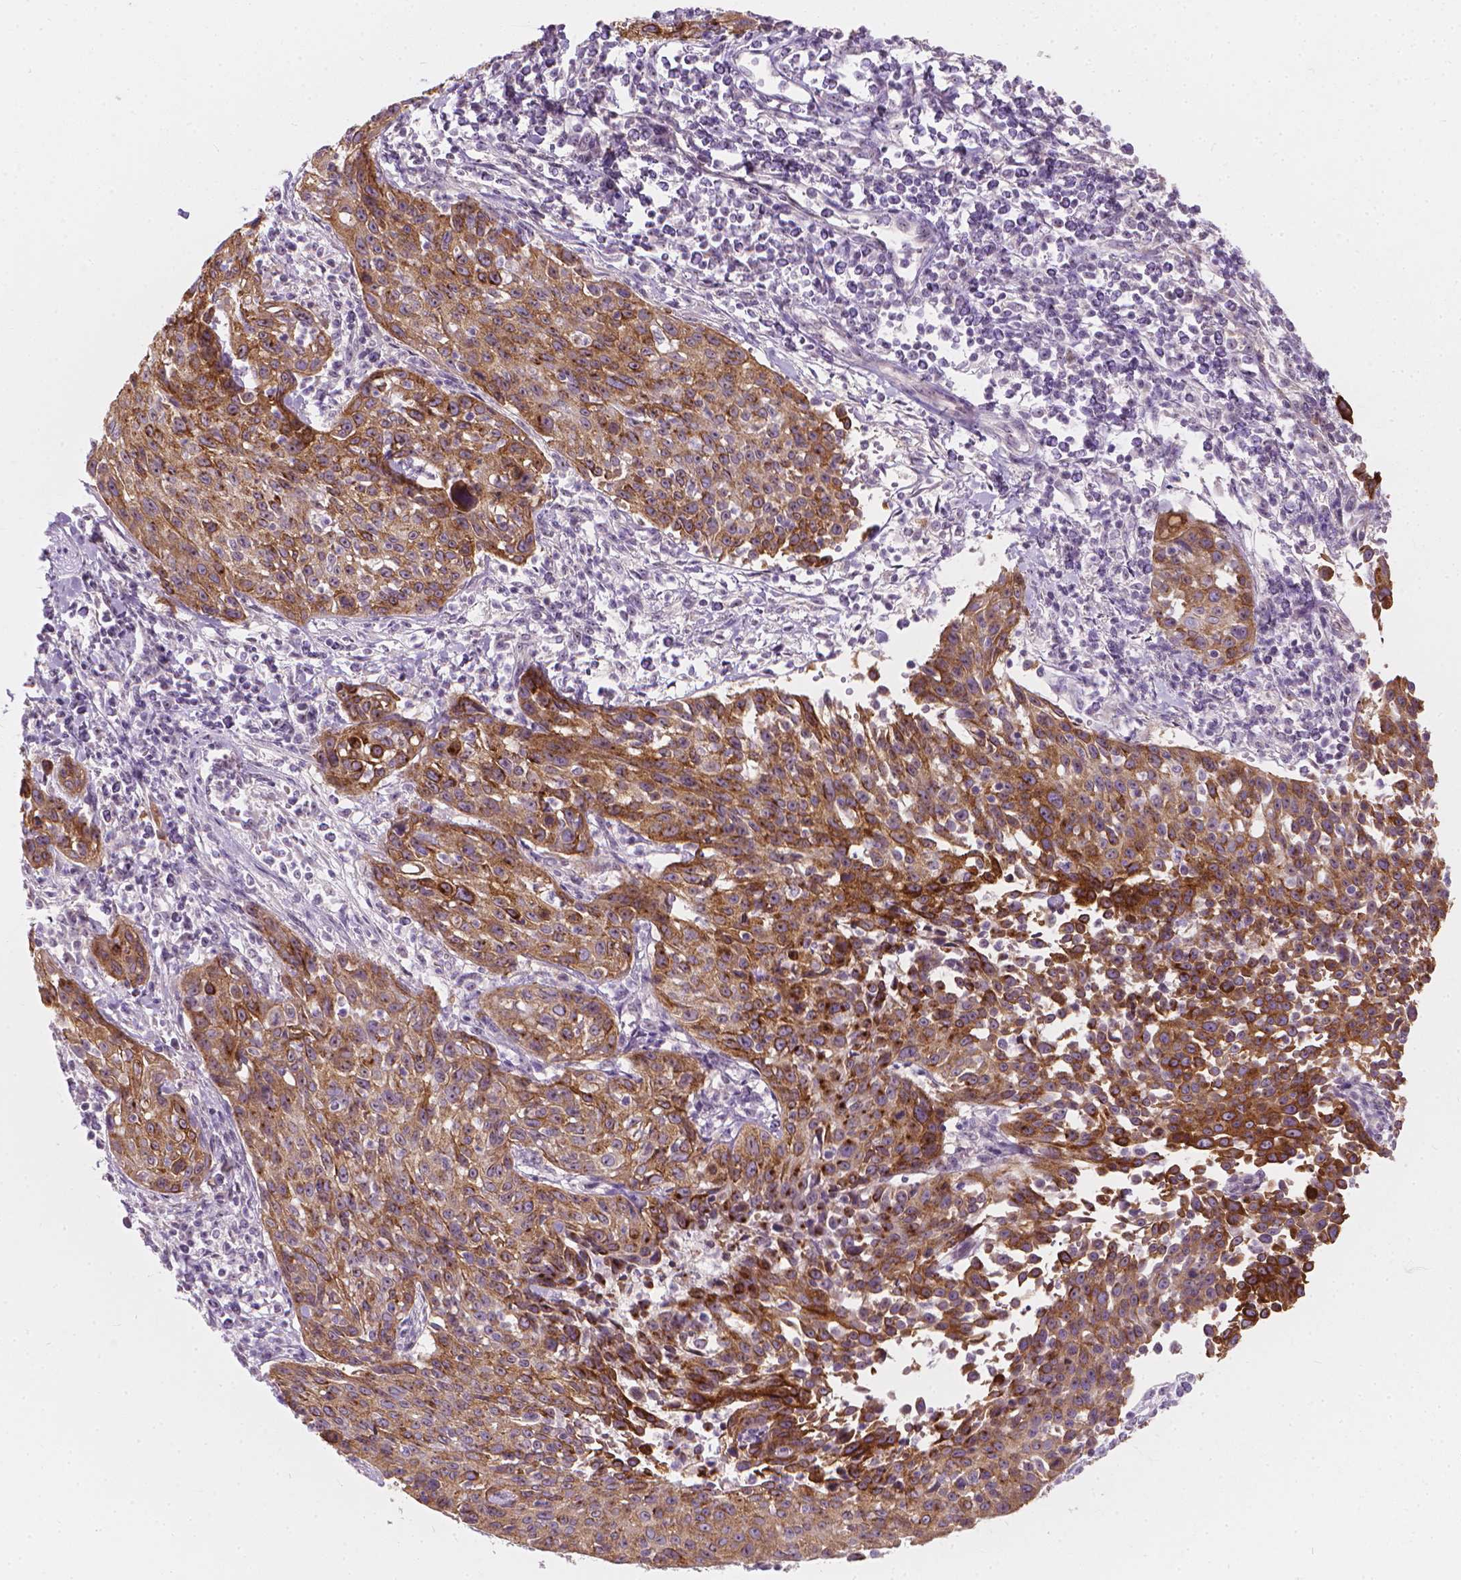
{"staining": {"intensity": "moderate", "quantity": ">75%", "location": "cytoplasmic/membranous"}, "tissue": "cervical cancer", "cell_type": "Tumor cells", "image_type": "cancer", "snomed": [{"axis": "morphology", "description": "Squamous cell carcinoma, NOS"}, {"axis": "topography", "description": "Cervix"}], "caption": "High-power microscopy captured an IHC photomicrograph of squamous cell carcinoma (cervical), revealing moderate cytoplasmic/membranous positivity in about >75% of tumor cells.", "gene": "GPRC5A", "patient": {"sex": "female", "age": 26}}